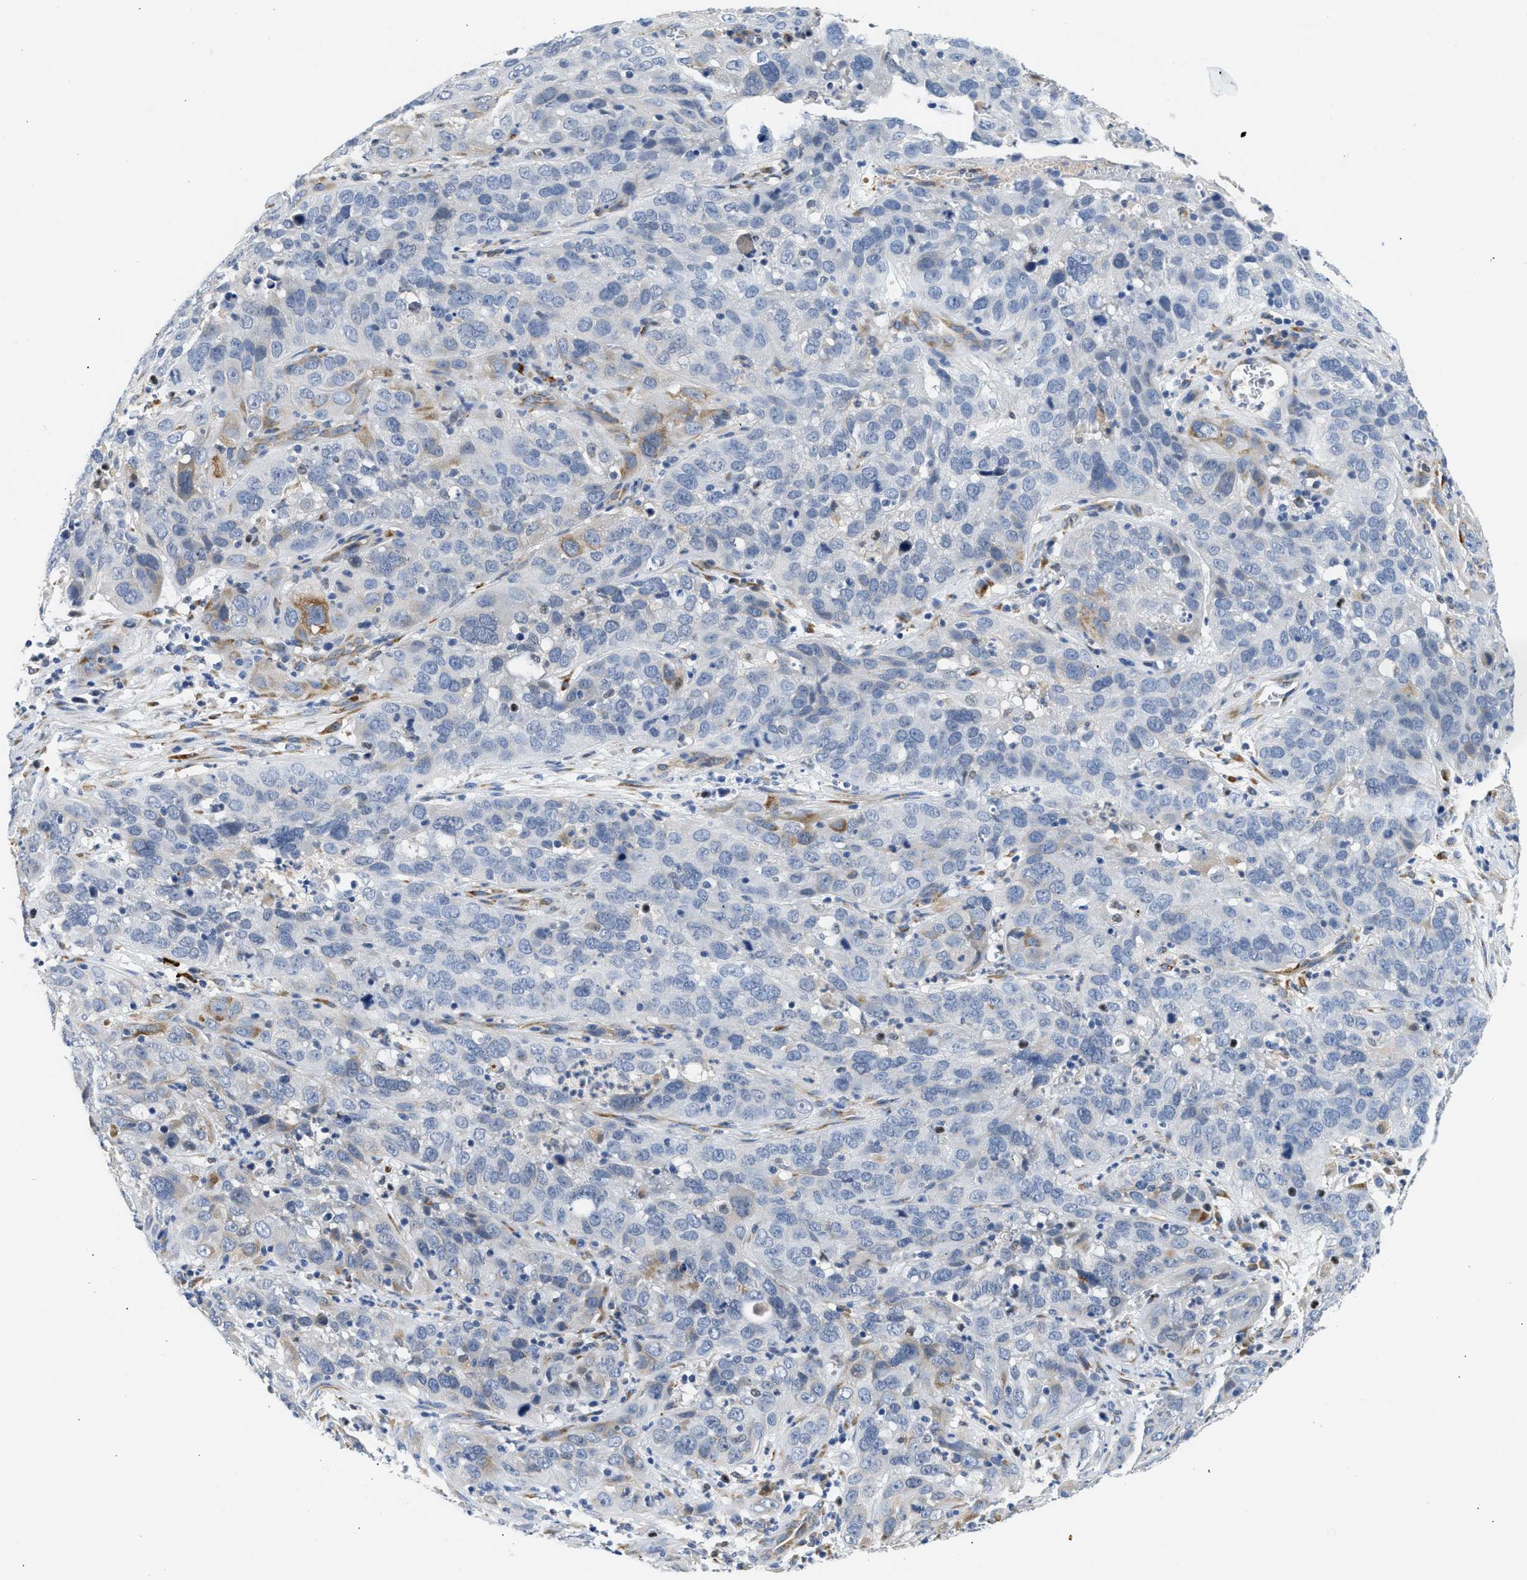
{"staining": {"intensity": "negative", "quantity": "none", "location": "none"}, "tissue": "cervical cancer", "cell_type": "Tumor cells", "image_type": "cancer", "snomed": [{"axis": "morphology", "description": "Squamous cell carcinoma, NOS"}, {"axis": "topography", "description": "Cervix"}], "caption": "The photomicrograph reveals no staining of tumor cells in squamous cell carcinoma (cervical). Nuclei are stained in blue.", "gene": "PPM1L", "patient": {"sex": "female", "age": 32}}